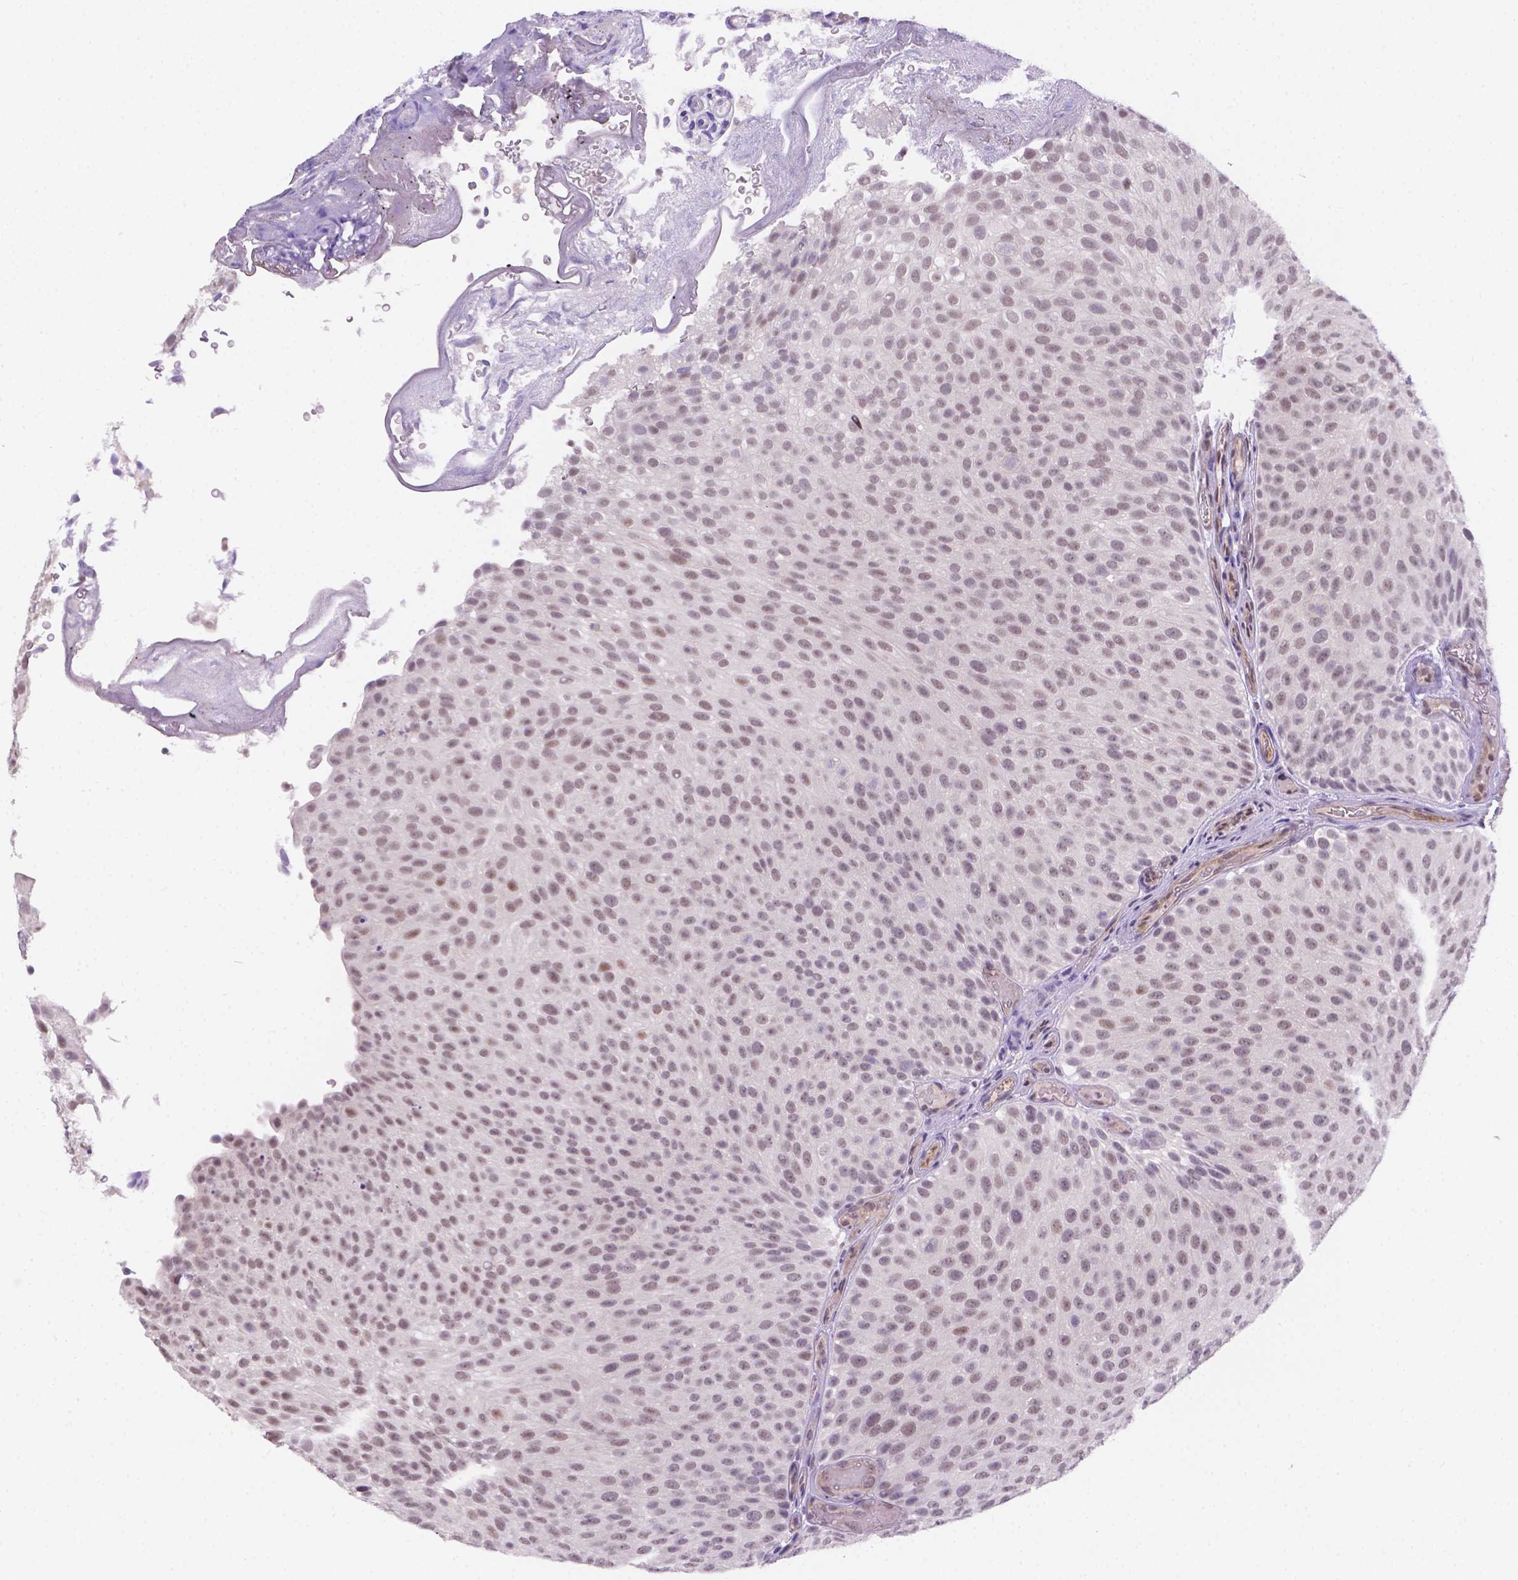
{"staining": {"intensity": "weak", "quantity": ">75%", "location": "cytoplasmic/membranous"}, "tissue": "urothelial cancer", "cell_type": "Tumor cells", "image_type": "cancer", "snomed": [{"axis": "morphology", "description": "Urothelial carcinoma, Low grade"}, {"axis": "topography", "description": "Urinary bladder"}], "caption": "There is low levels of weak cytoplasmic/membranous positivity in tumor cells of low-grade urothelial carcinoma, as demonstrated by immunohistochemical staining (brown color).", "gene": "NXPE2", "patient": {"sex": "male", "age": 78}}